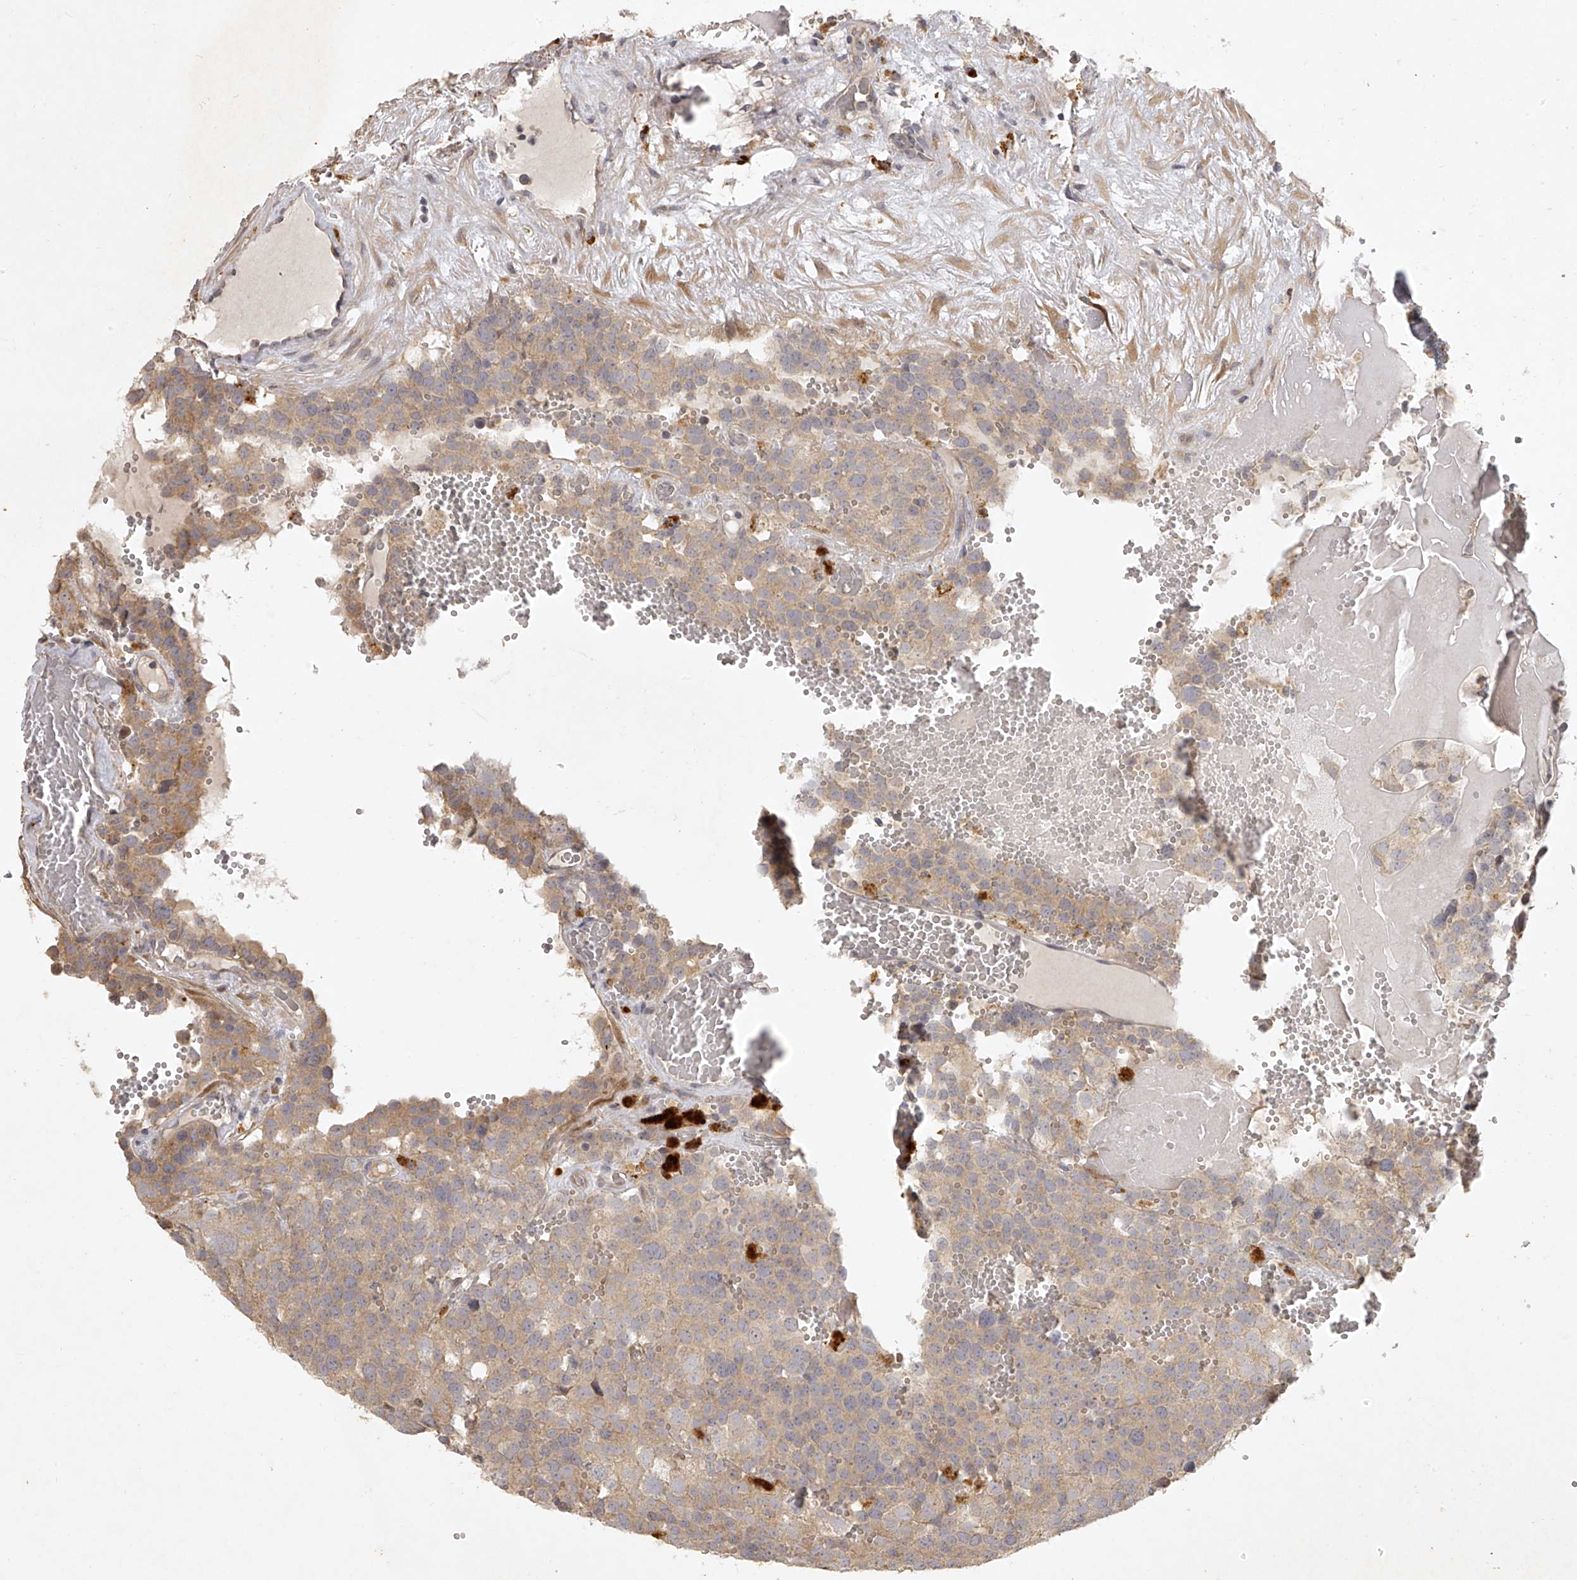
{"staining": {"intensity": "weak", "quantity": ">75%", "location": "cytoplasmic/membranous"}, "tissue": "testis cancer", "cell_type": "Tumor cells", "image_type": "cancer", "snomed": [{"axis": "morphology", "description": "Seminoma, NOS"}, {"axis": "topography", "description": "Testis"}], "caption": "Immunohistochemical staining of testis cancer demonstrates weak cytoplasmic/membranous protein positivity in about >75% of tumor cells.", "gene": "DOCK9", "patient": {"sex": "male", "age": 71}}